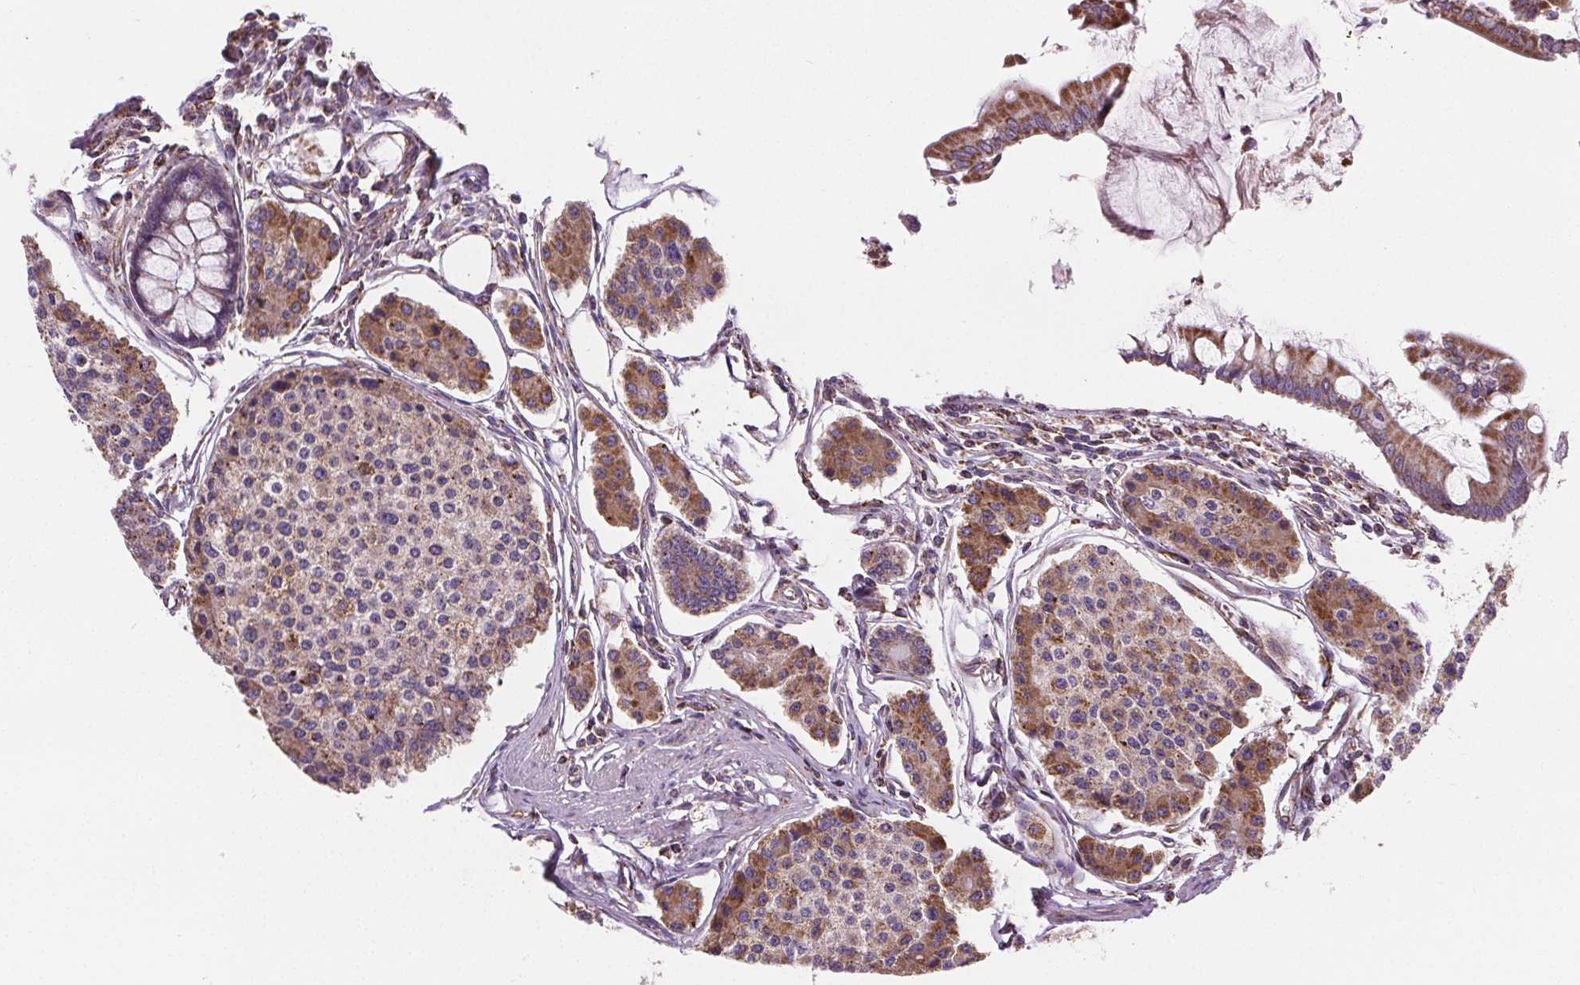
{"staining": {"intensity": "moderate", "quantity": "25%-75%", "location": "cytoplasmic/membranous"}, "tissue": "carcinoid", "cell_type": "Tumor cells", "image_type": "cancer", "snomed": [{"axis": "morphology", "description": "Carcinoid, malignant, NOS"}, {"axis": "topography", "description": "Small intestine"}], "caption": "Carcinoid tissue reveals moderate cytoplasmic/membranous staining in about 25%-75% of tumor cells, visualized by immunohistochemistry.", "gene": "GOLT1B", "patient": {"sex": "female", "age": 65}}